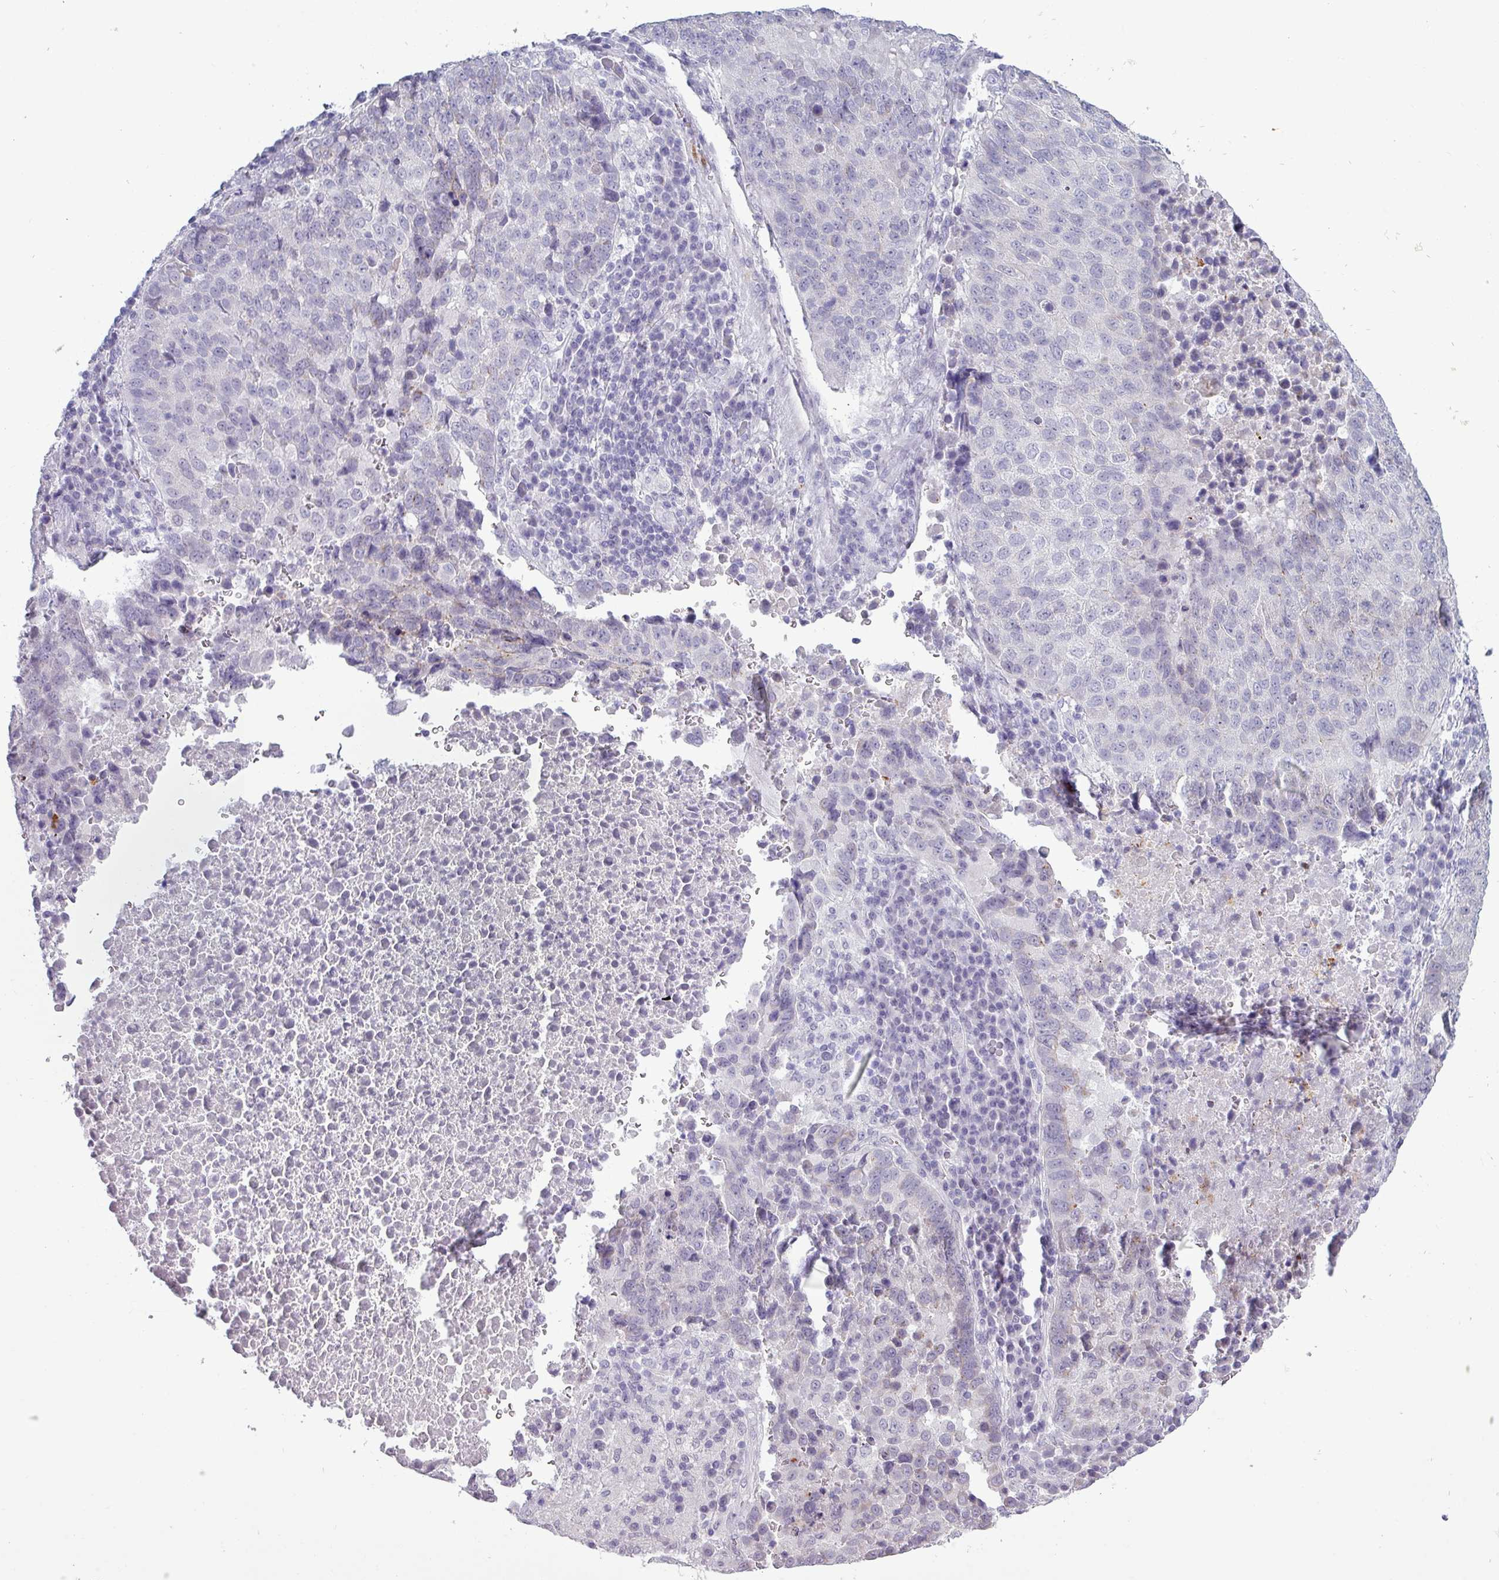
{"staining": {"intensity": "negative", "quantity": "none", "location": "none"}, "tissue": "lung cancer", "cell_type": "Tumor cells", "image_type": "cancer", "snomed": [{"axis": "morphology", "description": "Squamous cell carcinoma, NOS"}, {"axis": "topography", "description": "Lung"}], "caption": "Immunohistochemistry (IHC) histopathology image of neoplastic tissue: human lung squamous cell carcinoma stained with DAB (3,3'-diaminobenzidine) shows no significant protein staining in tumor cells.", "gene": "TRIM39", "patient": {"sex": "male", "age": 73}}